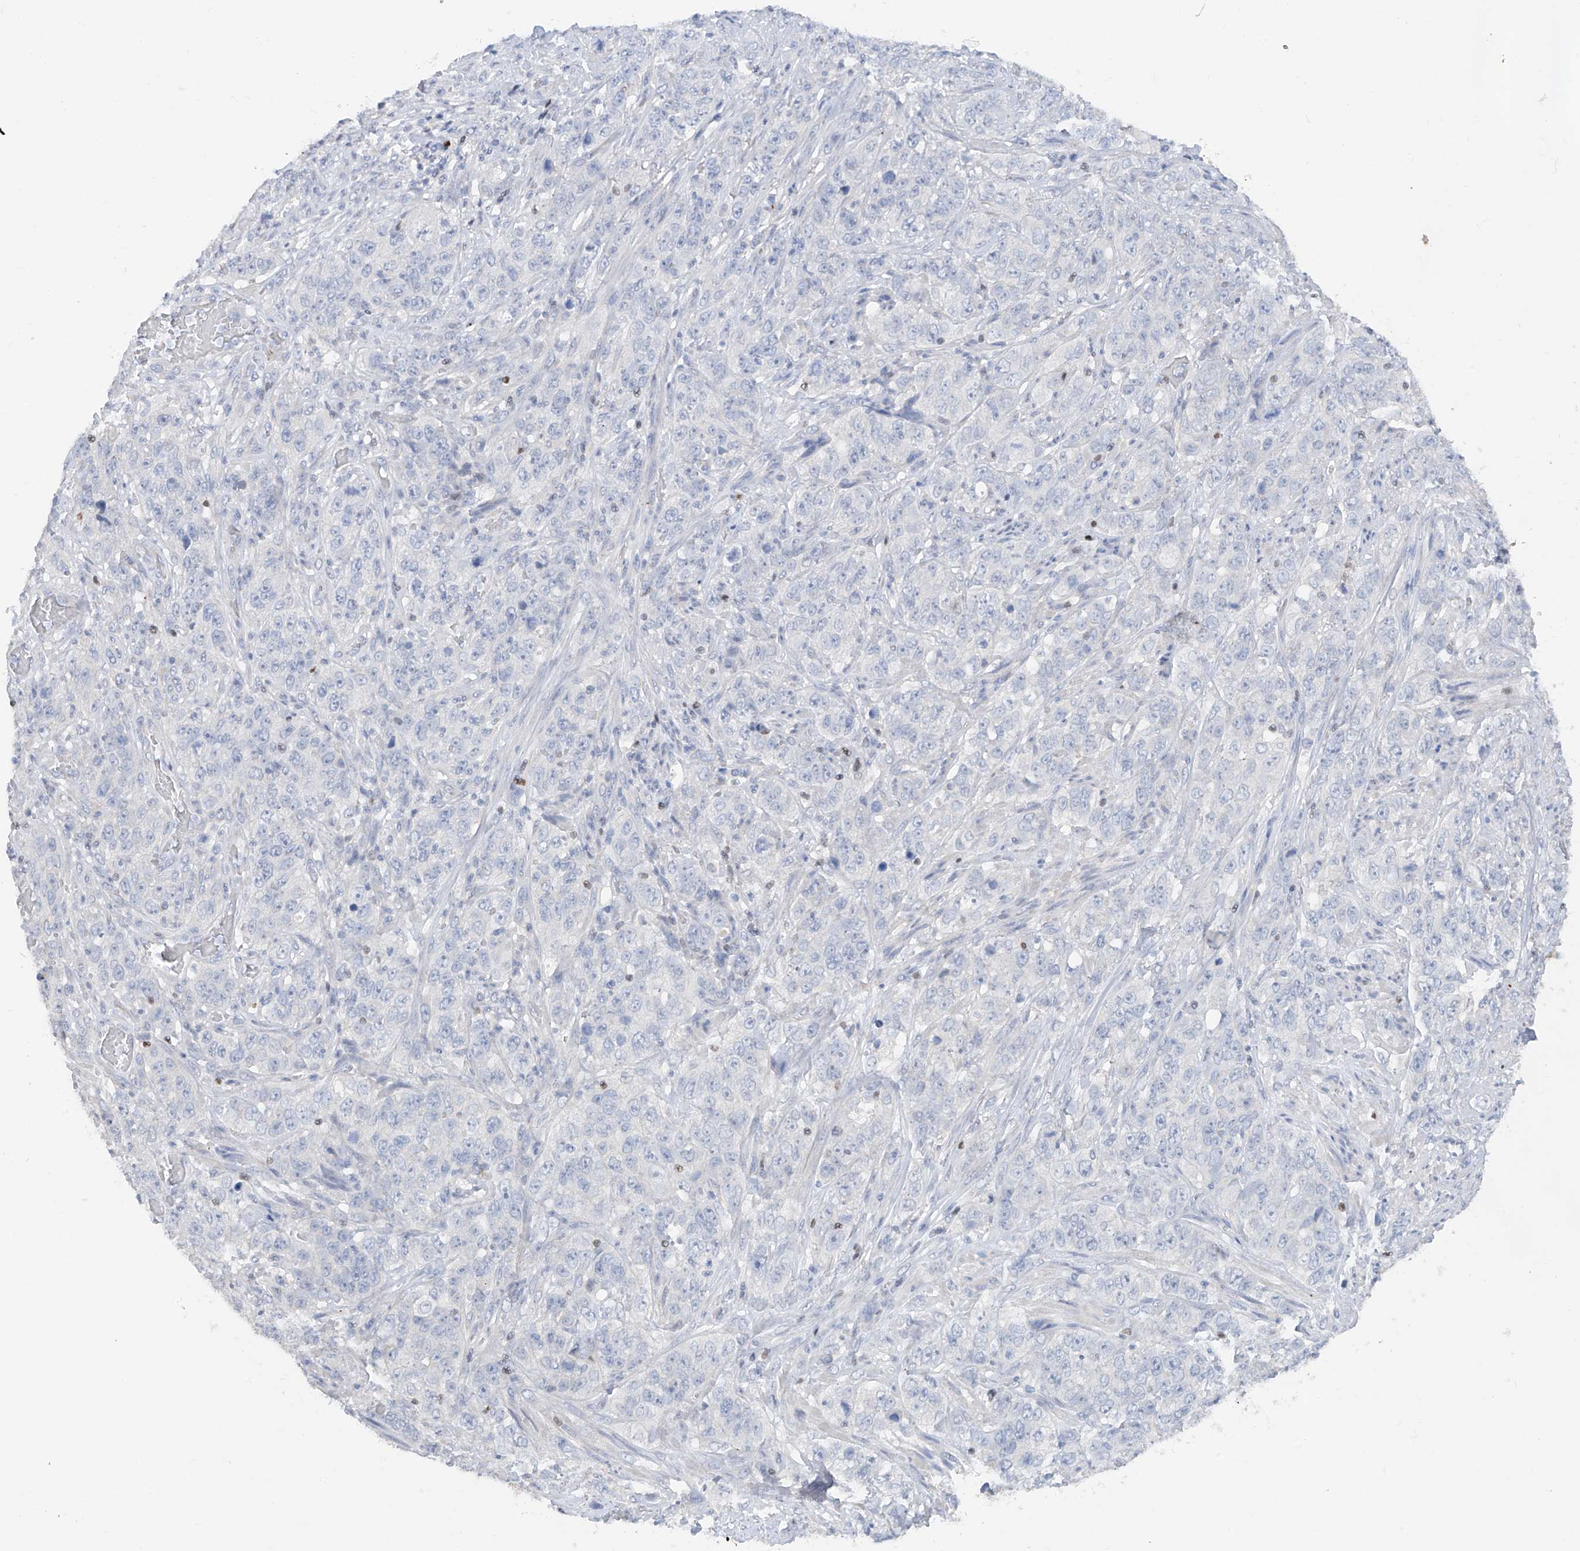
{"staining": {"intensity": "negative", "quantity": "none", "location": "none"}, "tissue": "stomach cancer", "cell_type": "Tumor cells", "image_type": "cancer", "snomed": [{"axis": "morphology", "description": "Adenocarcinoma, NOS"}, {"axis": "topography", "description": "Stomach"}], "caption": "High magnification brightfield microscopy of stomach adenocarcinoma stained with DAB (brown) and counterstained with hematoxylin (blue): tumor cells show no significant expression.", "gene": "TBX21", "patient": {"sex": "male", "age": 48}}